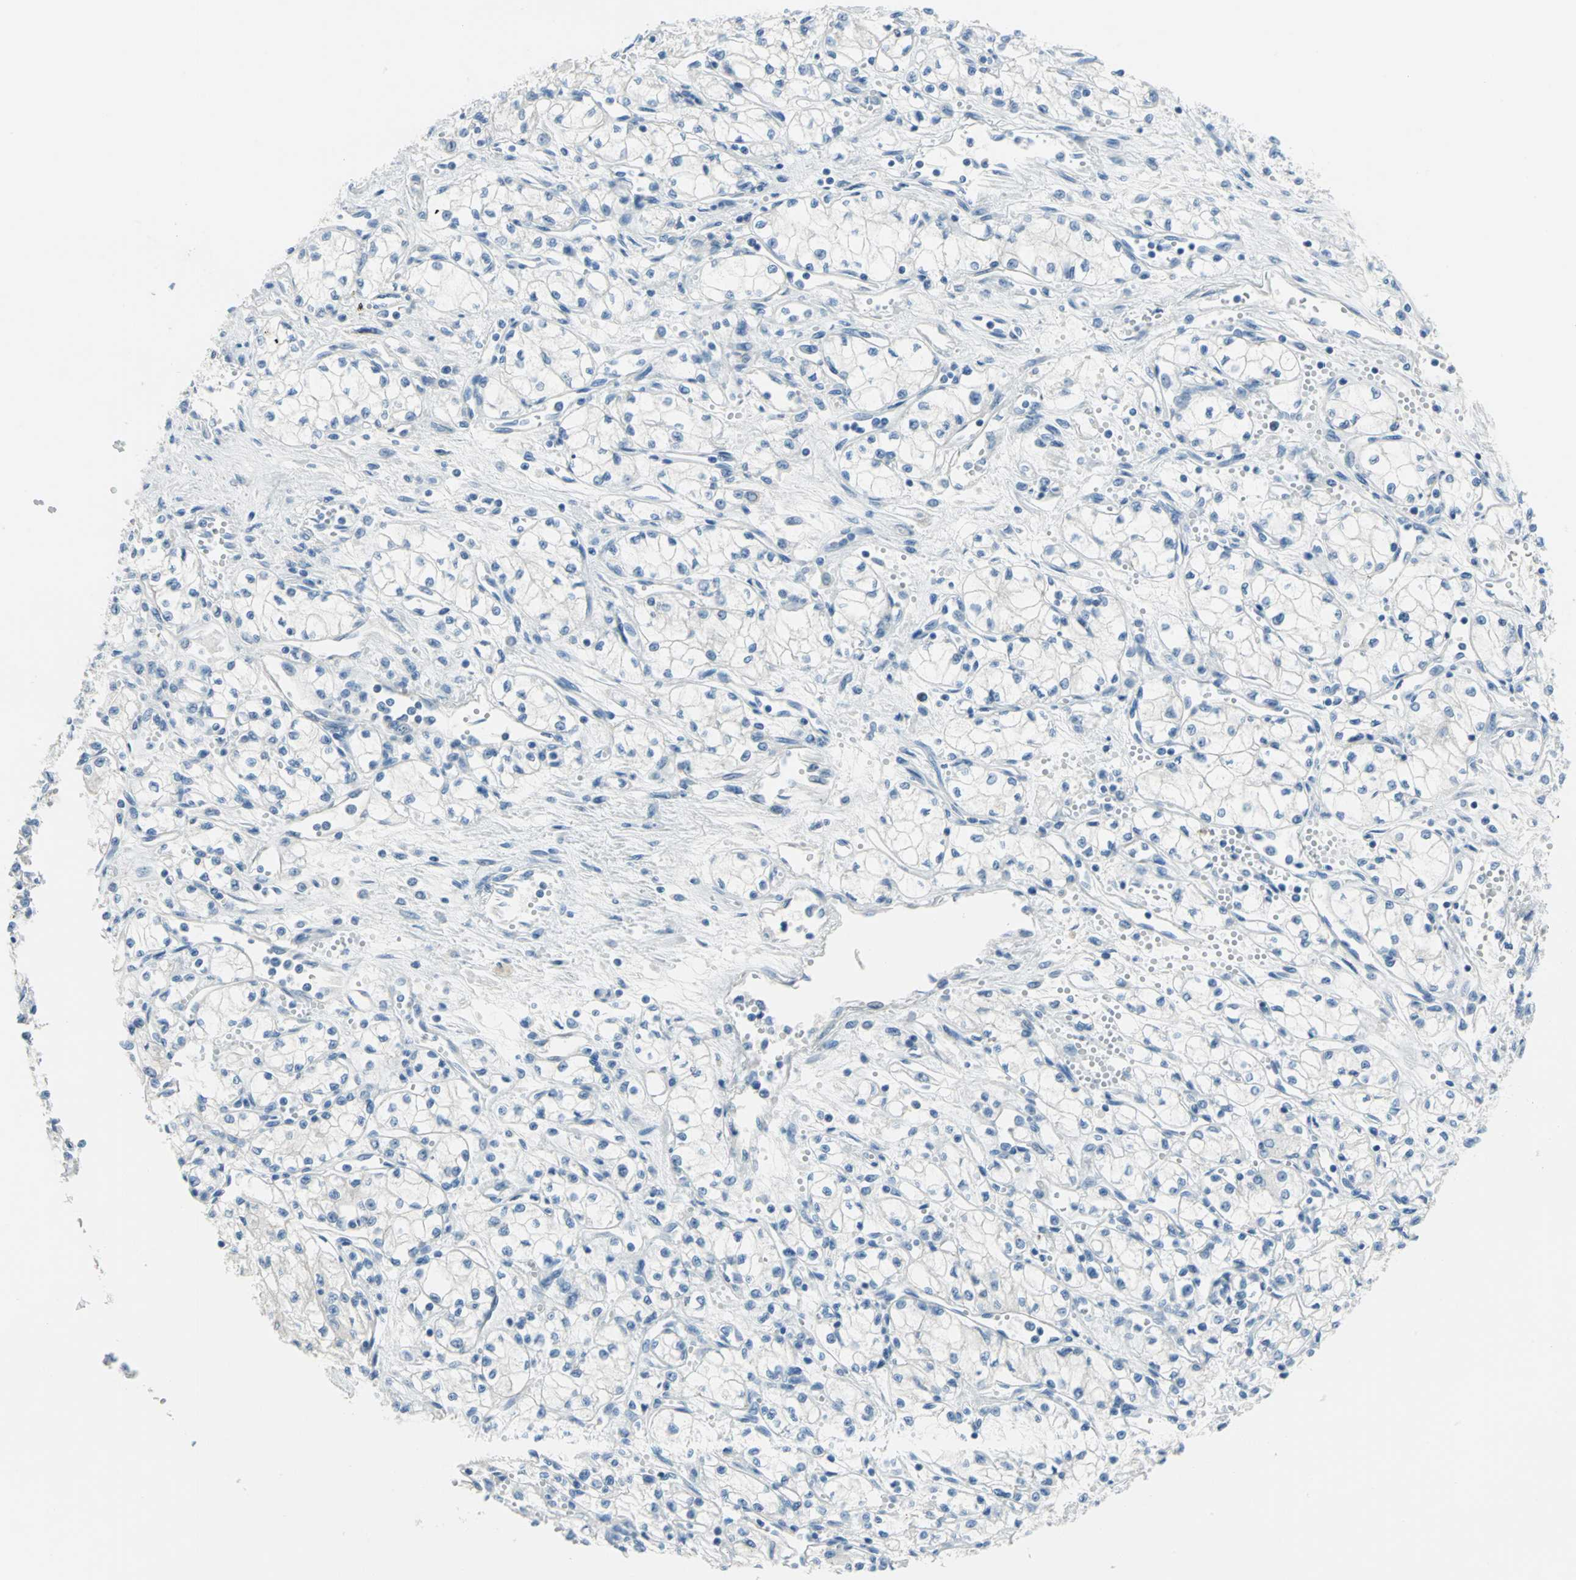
{"staining": {"intensity": "negative", "quantity": "none", "location": "none"}, "tissue": "renal cancer", "cell_type": "Tumor cells", "image_type": "cancer", "snomed": [{"axis": "morphology", "description": "Normal tissue, NOS"}, {"axis": "morphology", "description": "Adenocarcinoma, NOS"}, {"axis": "topography", "description": "Kidney"}], "caption": "A photomicrograph of human renal cancer (adenocarcinoma) is negative for staining in tumor cells.", "gene": "MUC4", "patient": {"sex": "male", "age": 59}}